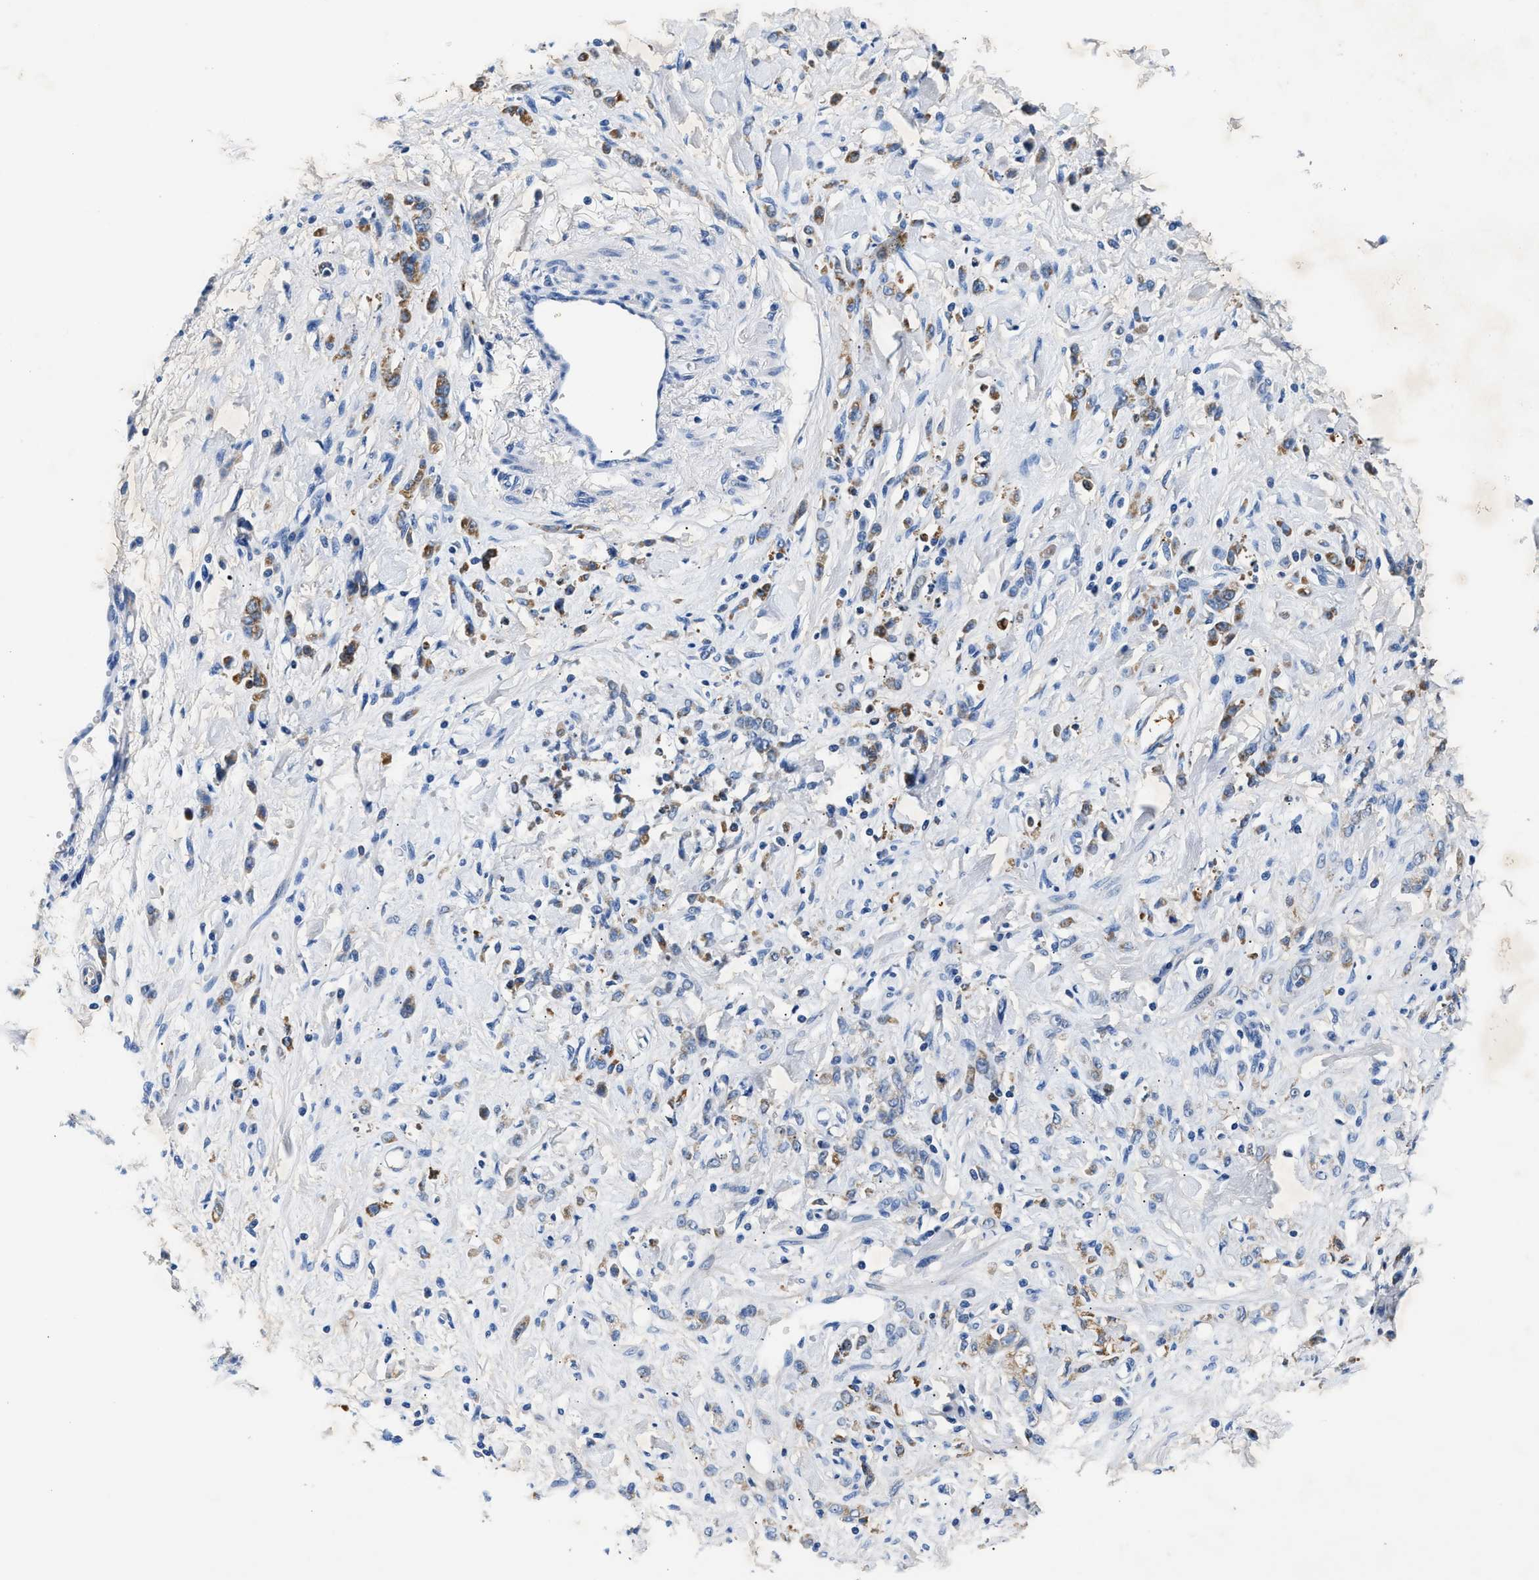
{"staining": {"intensity": "negative", "quantity": "none", "location": "none"}, "tissue": "stomach cancer", "cell_type": "Tumor cells", "image_type": "cancer", "snomed": [{"axis": "morphology", "description": "Normal tissue, NOS"}, {"axis": "morphology", "description": "Adenocarcinoma, NOS"}, {"axis": "topography", "description": "Stomach"}], "caption": "Photomicrograph shows no significant protein staining in tumor cells of stomach adenocarcinoma.", "gene": "TUT7", "patient": {"sex": "male", "age": 82}}